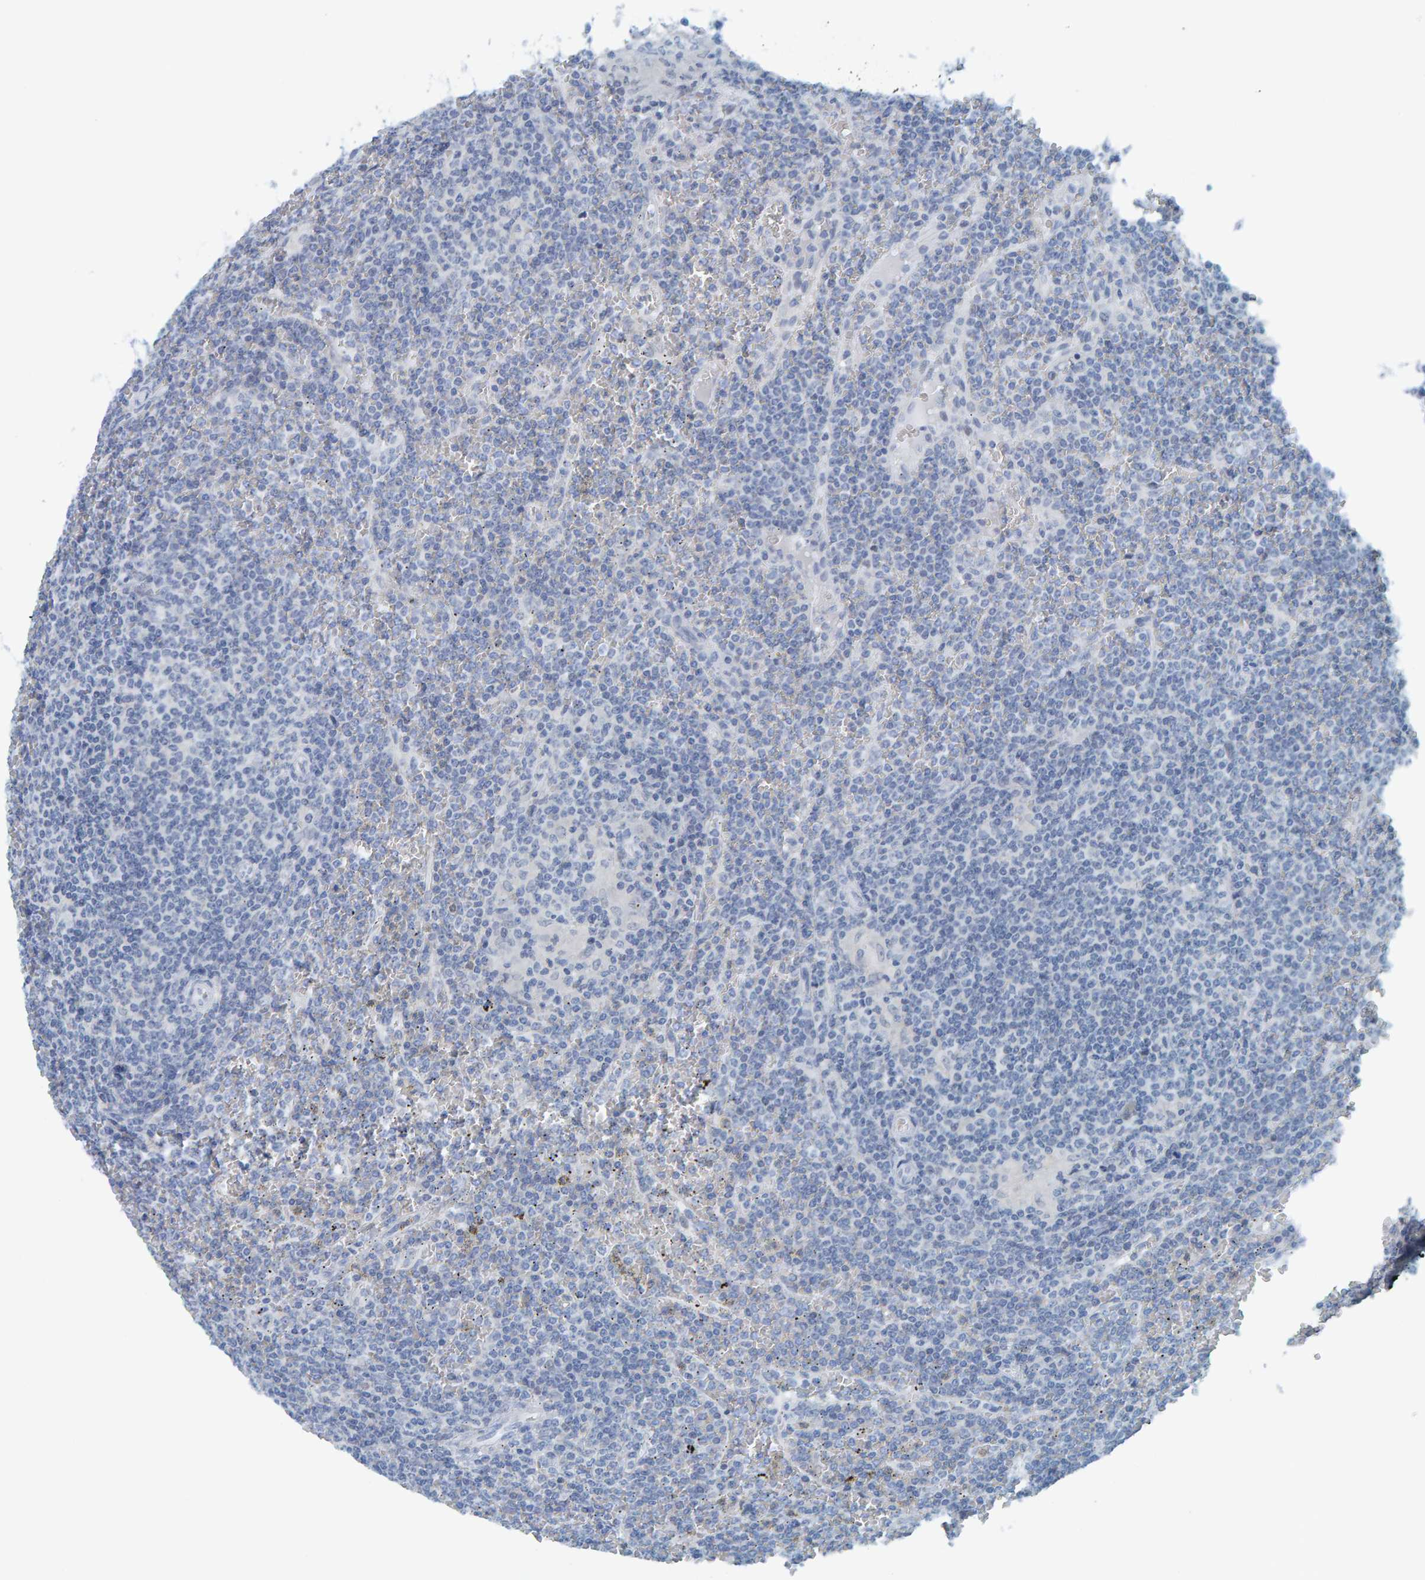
{"staining": {"intensity": "negative", "quantity": "none", "location": "none"}, "tissue": "lymphoma", "cell_type": "Tumor cells", "image_type": "cancer", "snomed": [{"axis": "morphology", "description": "Malignant lymphoma, non-Hodgkin's type, Low grade"}, {"axis": "topography", "description": "Spleen"}], "caption": "IHC image of lymphoma stained for a protein (brown), which exhibits no expression in tumor cells.", "gene": "CNP", "patient": {"sex": "female", "age": 19}}